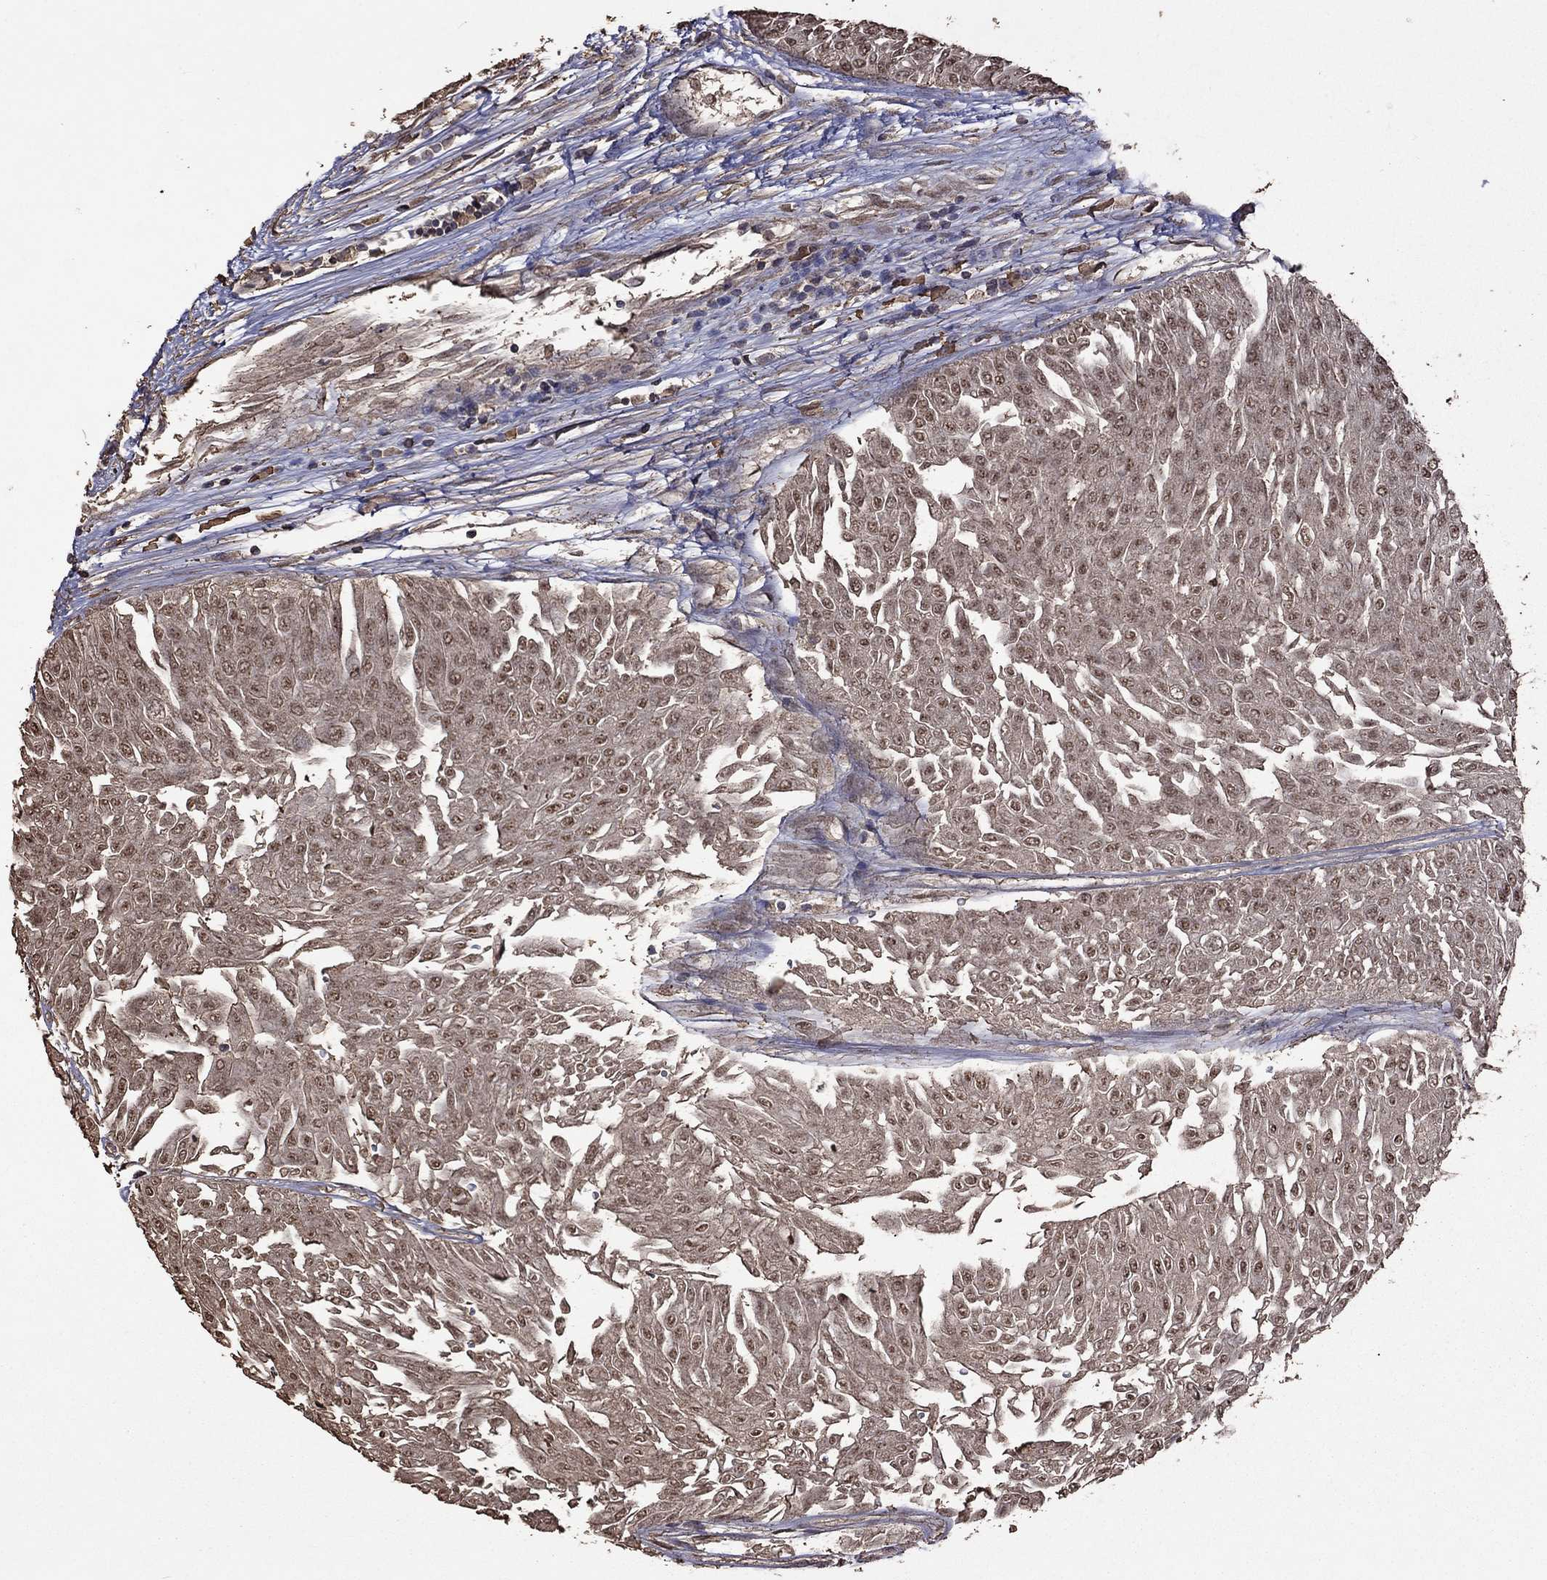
{"staining": {"intensity": "weak", "quantity": "25%-75%", "location": "nuclear"}, "tissue": "urothelial cancer", "cell_type": "Tumor cells", "image_type": "cancer", "snomed": [{"axis": "morphology", "description": "Urothelial carcinoma, Low grade"}, {"axis": "topography", "description": "Urinary bladder"}], "caption": "This is an image of immunohistochemistry (IHC) staining of urothelial cancer, which shows weak staining in the nuclear of tumor cells.", "gene": "SERPINA5", "patient": {"sex": "male", "age": 67}}